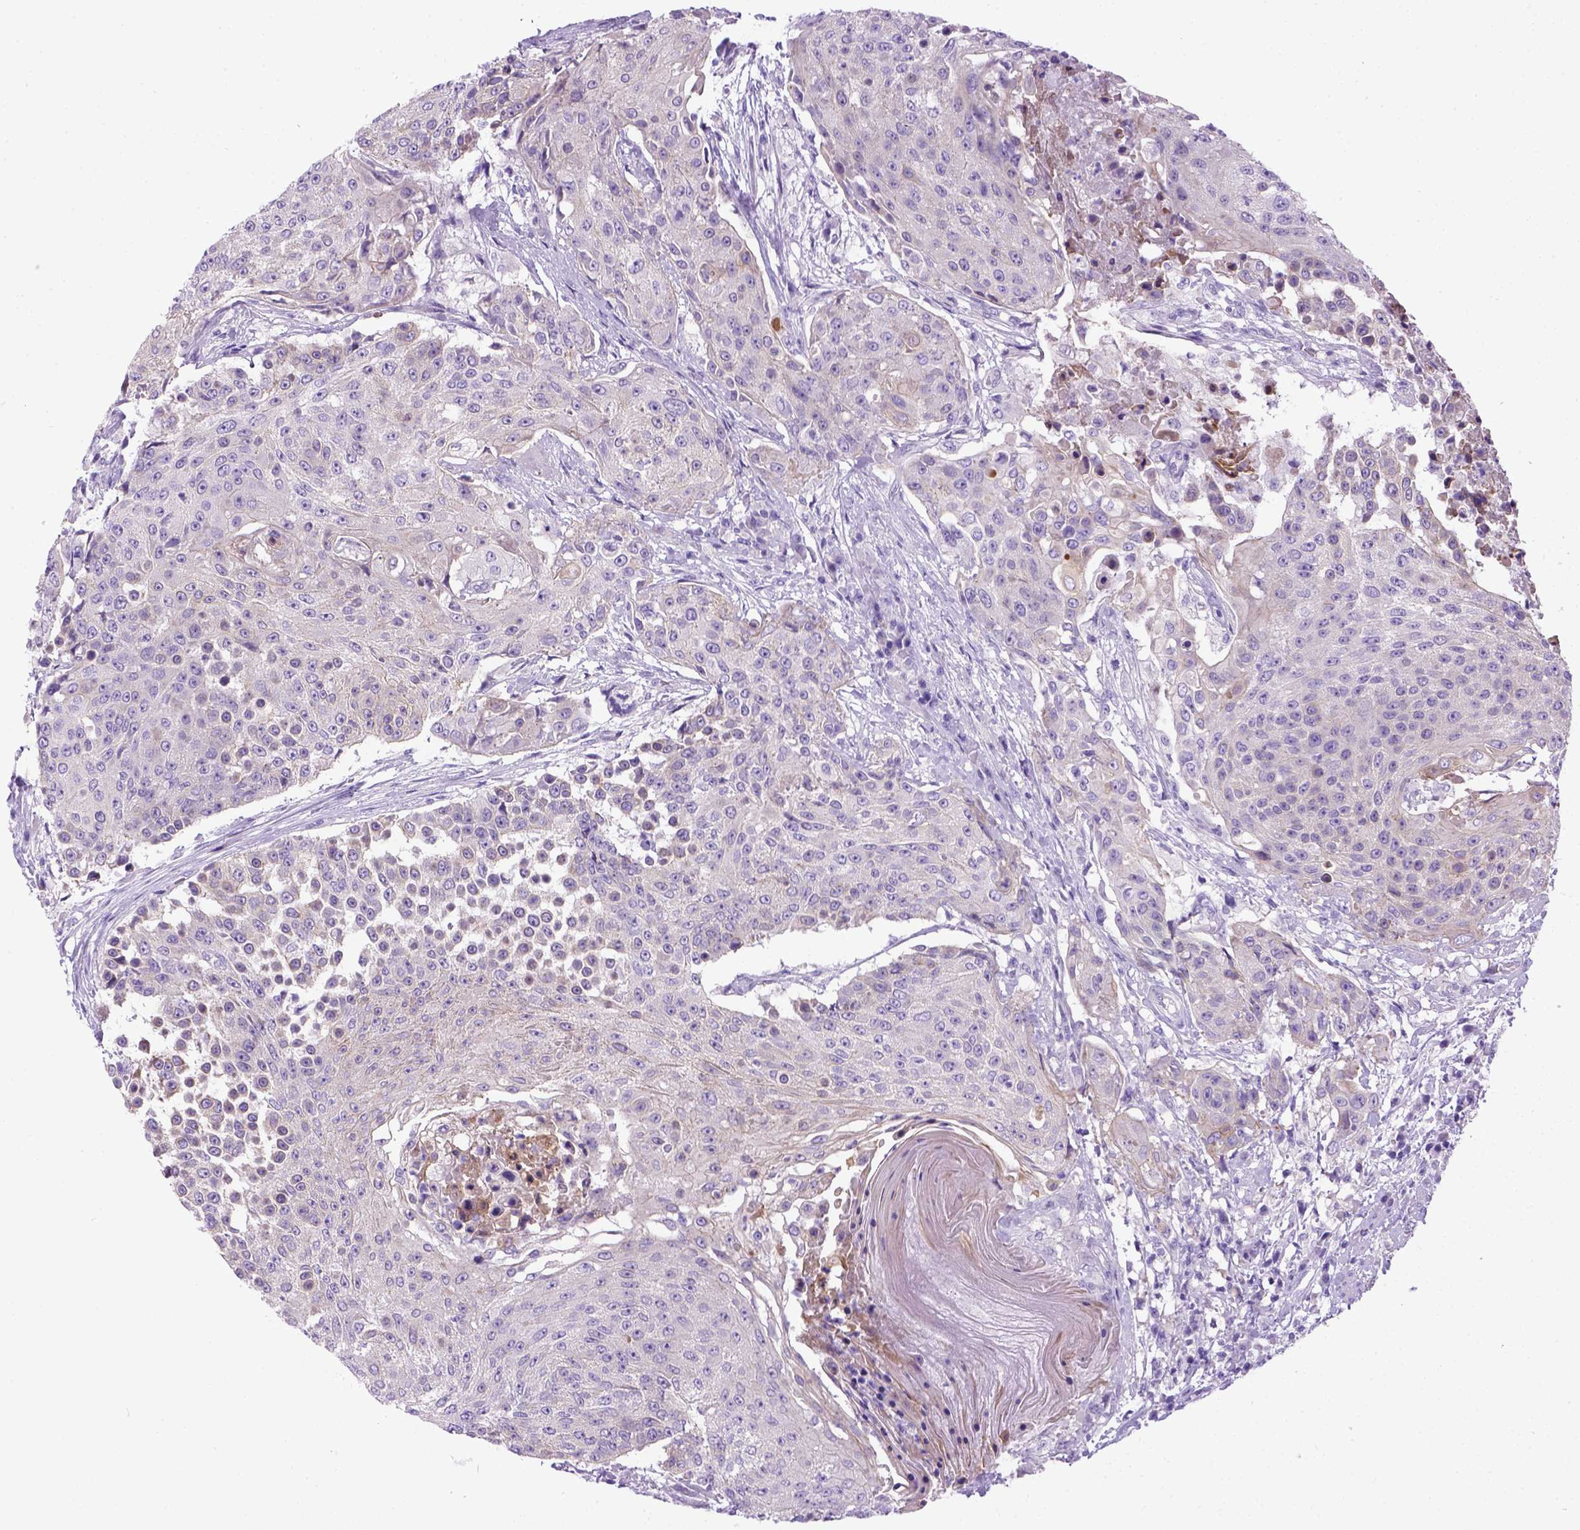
{"staining": {"intensity": "weak", "quantity": "<25%", "location": "cytoplasmic/membranous"}, "tissue": "urothelial cancer", "cell_type": "Tumor cells", "image_type": "cancer", "snomed": [{"axis": "morphology", "description": "Urothelial carcinoma, High grade"}, {"axis": "topography", "description": "Urinary bladder"}], "caption": "Immunohistochemistry (IHC) photomicrograph of neoplastic tissue: high-grade urothelial carcinoma stained with DAB (3,3'-diaminobenzidine) demonstrates no significant protein staining in tumor cells. Brightfield microscopy of immunohistochemistry (IHC) stained with DAB (3,3'-diaminobenzidine) (brown) and hematoxylin (blue), captured at high magnification.", "gene": "NEK5", "patient": {"sex": "female", "age": 63}}